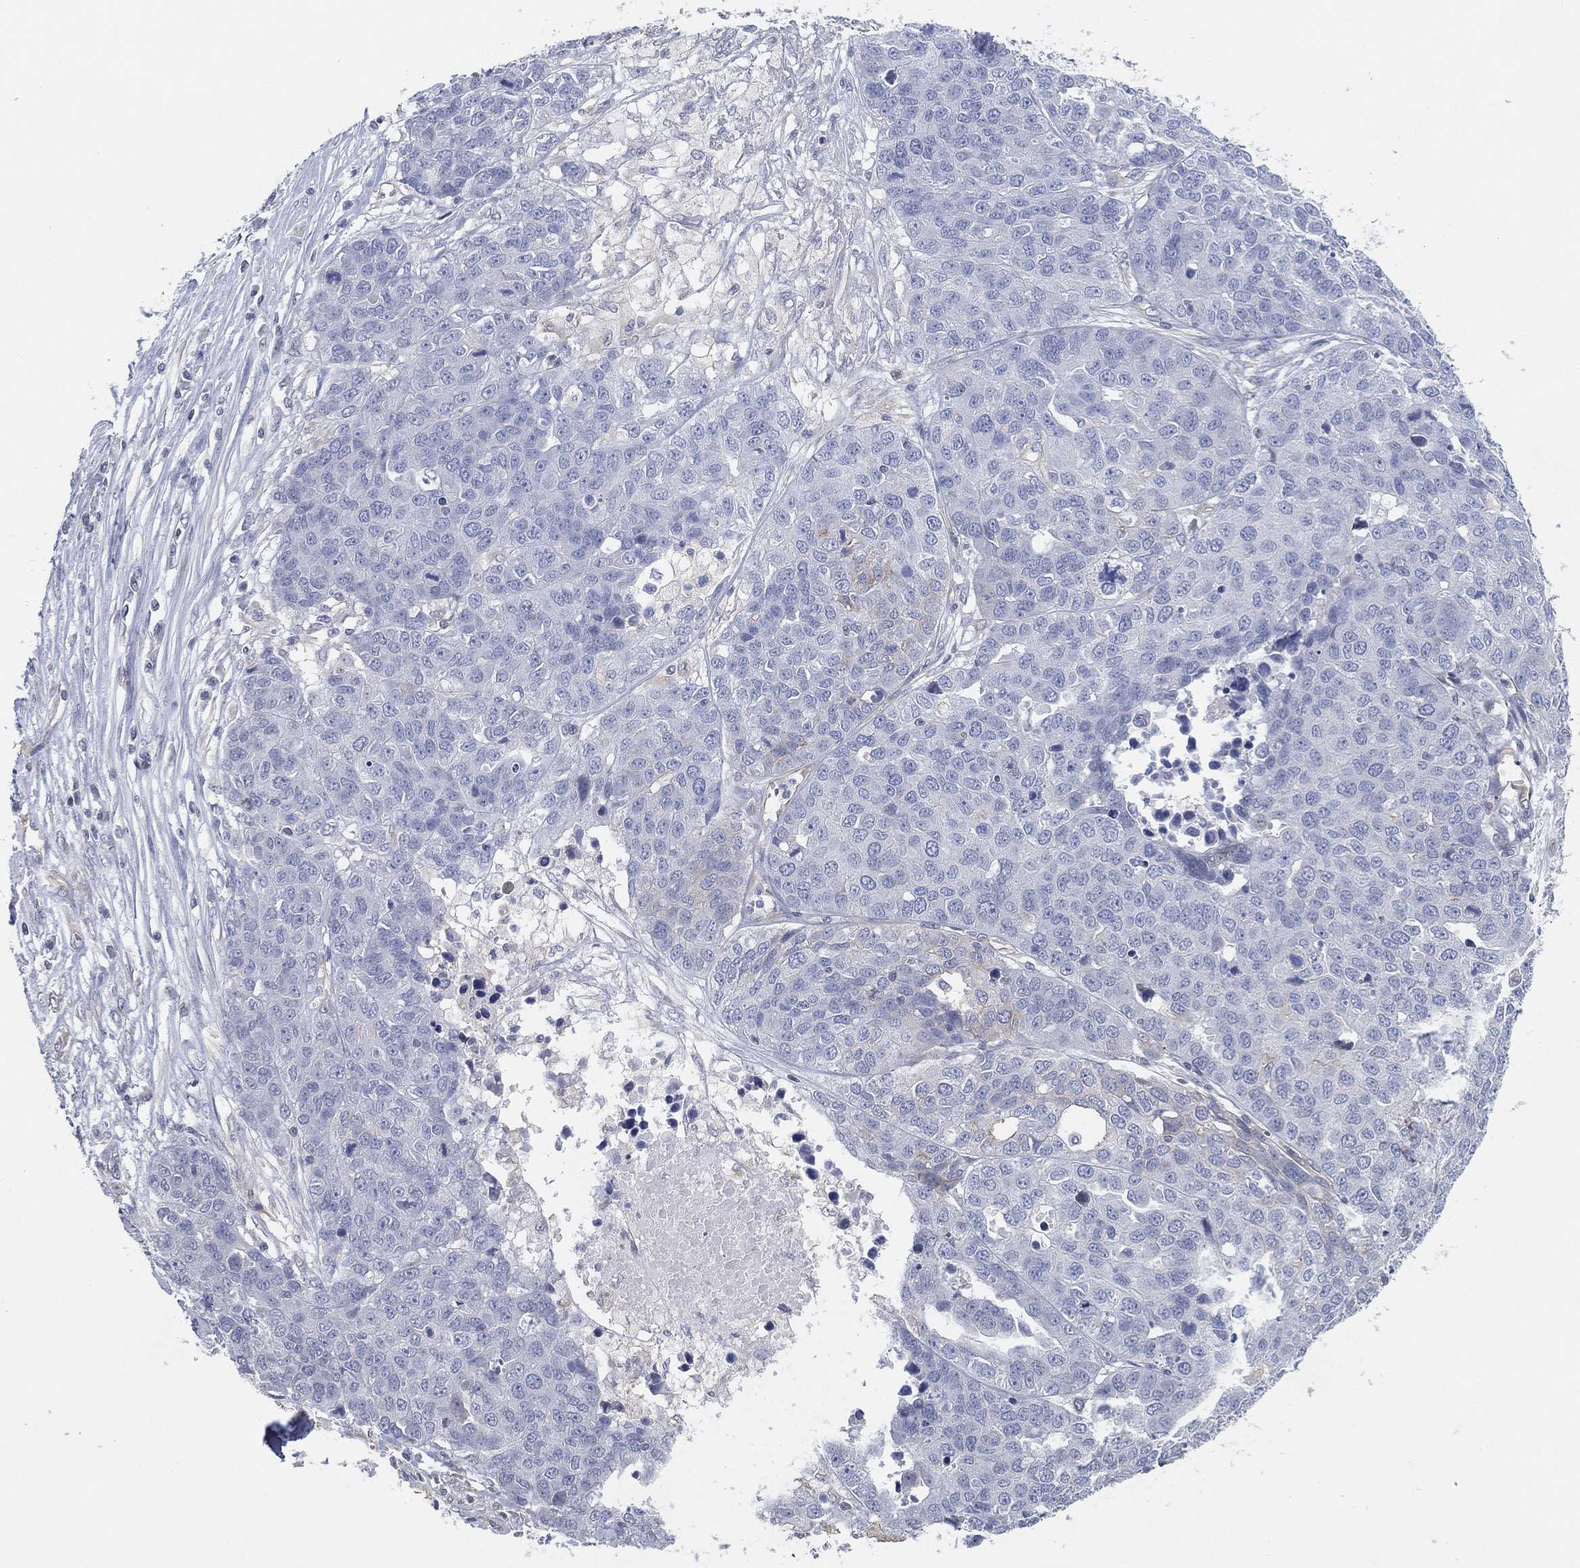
{"staining": {"intensity": "negative", "quantity": "none", "location": "none"}, "tissue": "ovarian cancer", "cell_type": "Tumor cells", "image_type": "cancer", "snomed": [{"axis": "morphology", "description": "Cystadenocarcinoma, serous, NOS"}, {"axis": "topography", "description": "Ovary"}], "caption": "High magnification brightfield microscopy of serous cystadenocarcinoma (ovarian) stained with DAB (3,3'-diaminobenzidine) (brown) and counterstained with hematoxylin (blue): tumor cells show no significant expression.", "gene": "CFTR", "patient": {"sex": "female", "age": 87}}